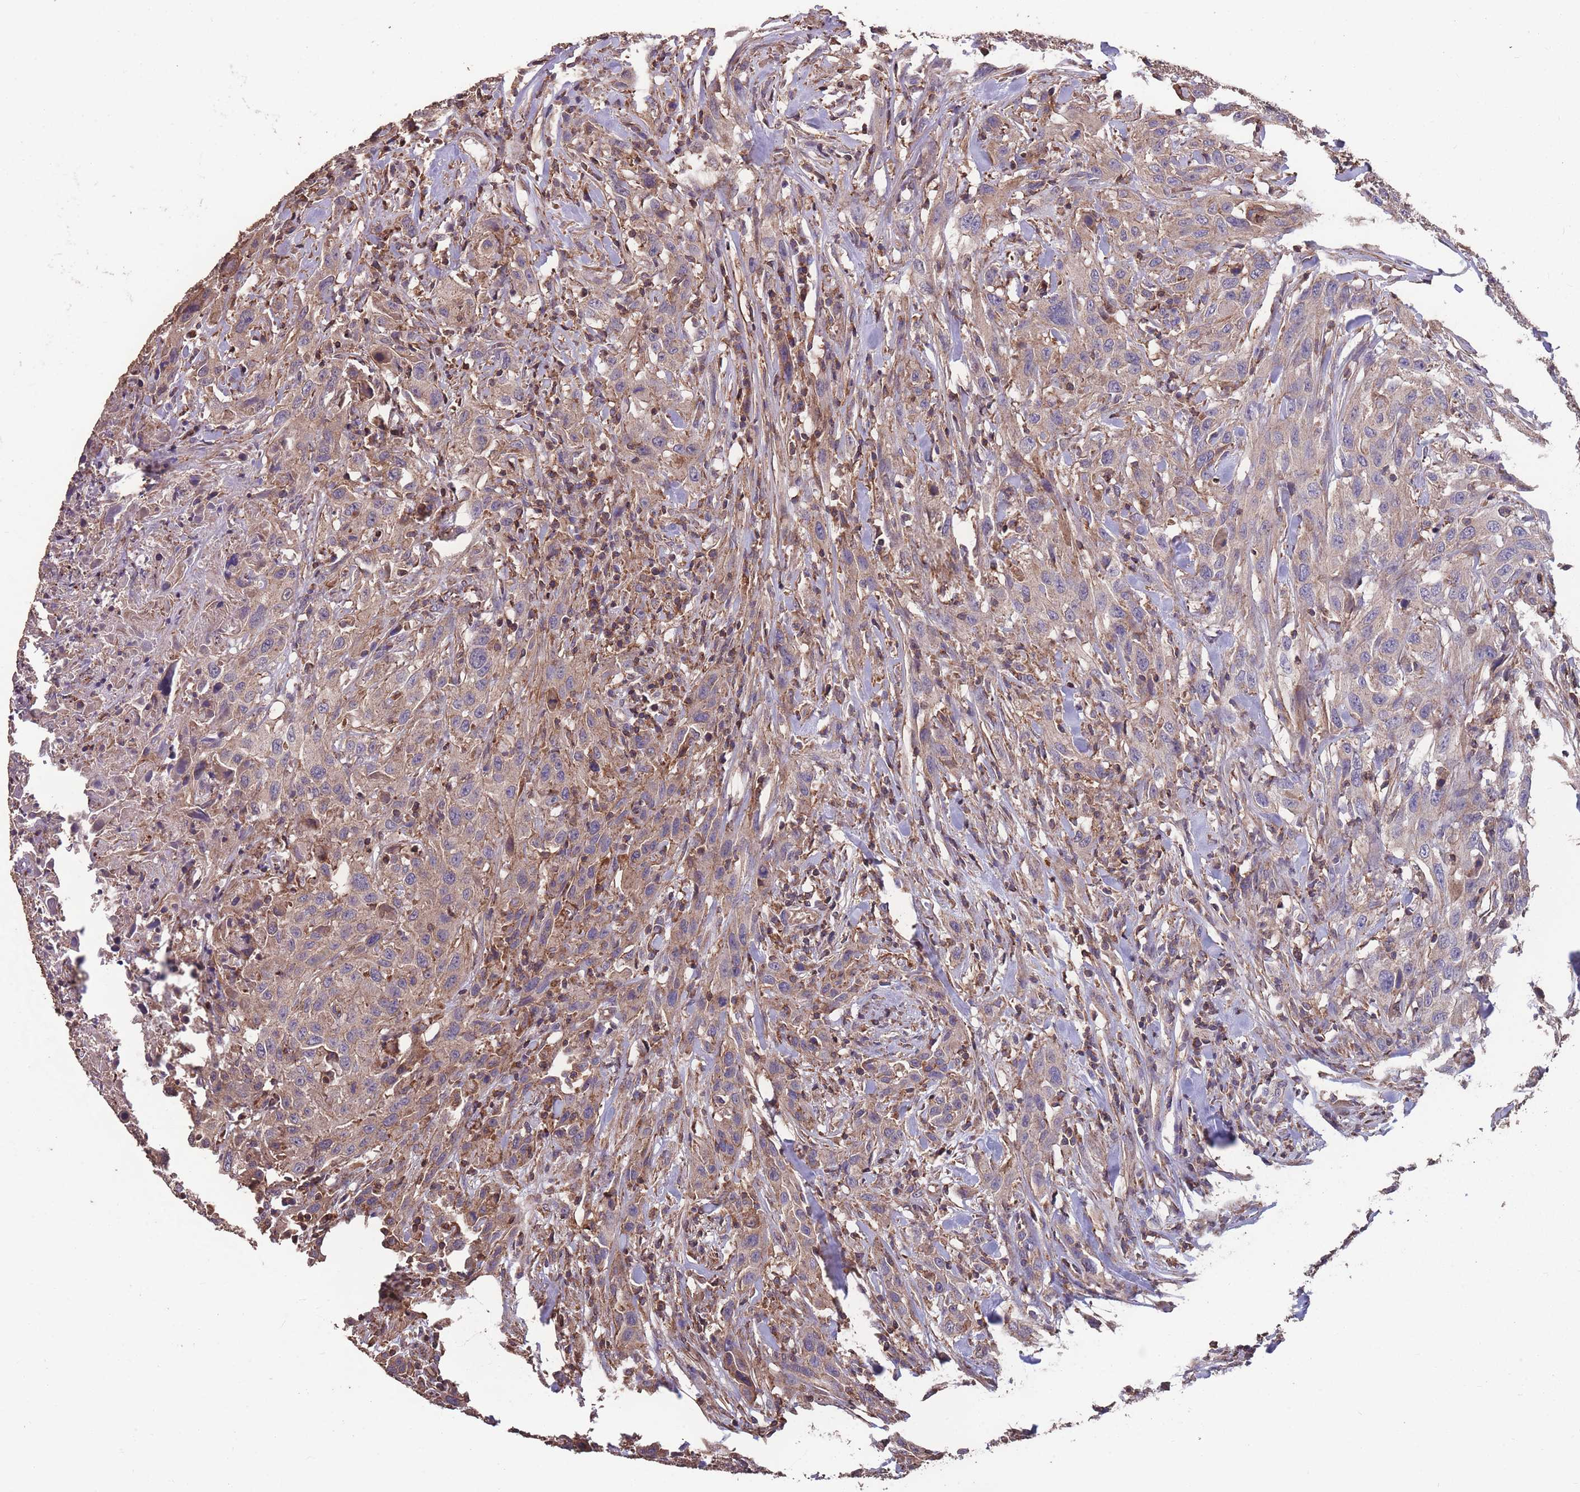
{"staining": {"intensity": "weak", "quantity": "<25%", "location": "cytoplasmic/membranous"}, "tissue": "urothelial cancer", "cell_type": "Tumor cells", "image_type": "cancer", "snomed": [{"axis": "morphology", "description": "Urothelial carcinoma, High grade"}, {"axis": "topography", "description": "Urinary bladder"}], "caption": "This is an immunohistochemistry (IHC) micrograph of human urothelial cancer. There is no expression in tumor cells.", "gene": "NUDT21", "patient": {"sex": "male", "age": 61}}